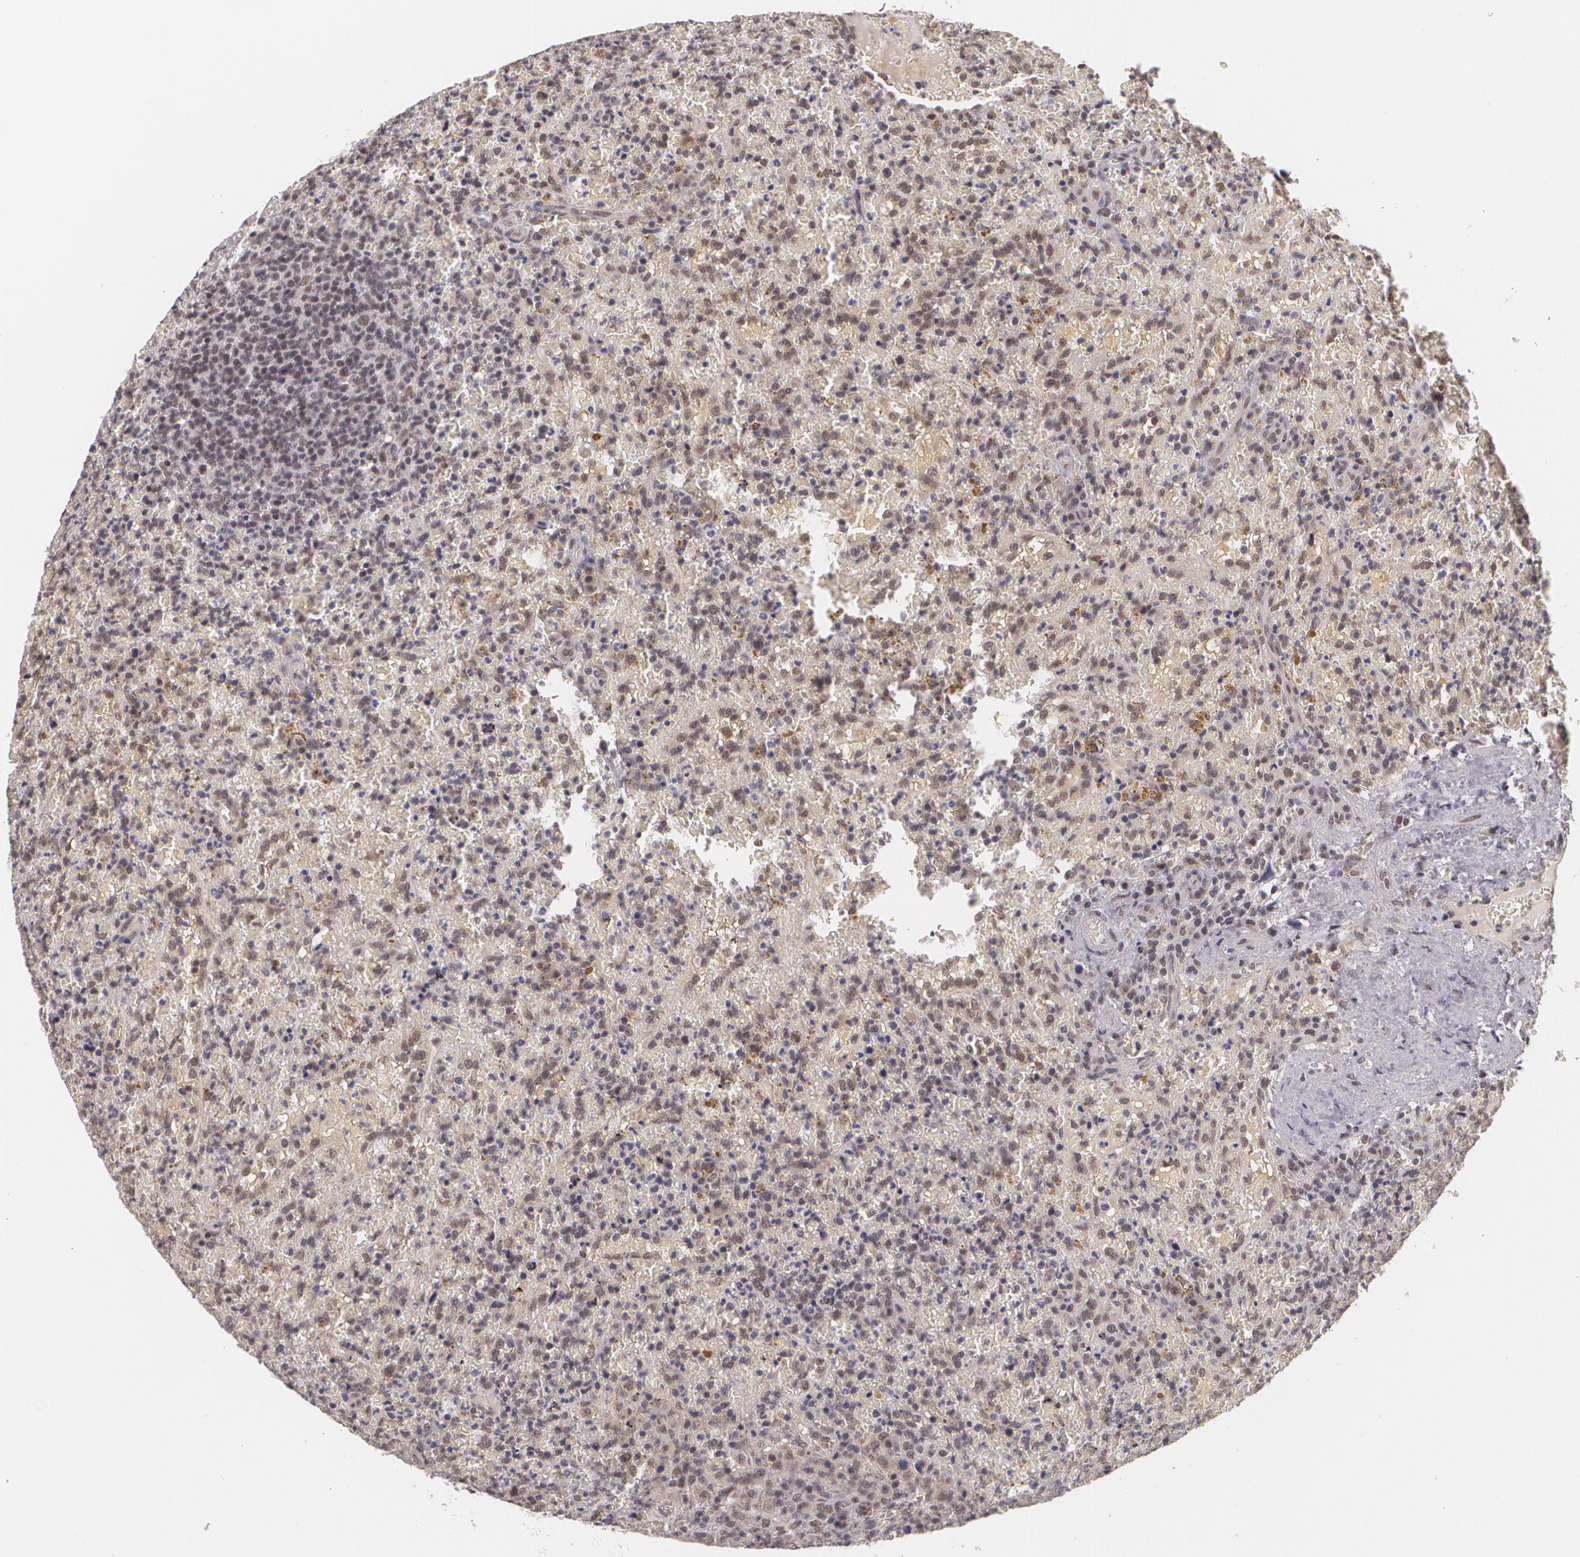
{"staining": {"intensity": "weak", "quantity": "<25%", "location": "nuclear"}, "tissue": "lymphoma", "cell_type": "Tumor cells", "image_type": "cancer", "snomed": [{"axis": "morphology", "description": "Malignant lymphoma, non-Hodgkin's type, High grade"}, {"axis": "topography", "description": "Spleen"}, {"axis": "topography", "description": "Lymph node"}], "caption": "This is an immunohistochemistry (IHC) histopathology image of high-grade malignant lymphoma, non-Hodgkin's type. There is no staining in tumor cells.", "gene": "ALX1", "patient": {"sex": "female", "age": 70}}